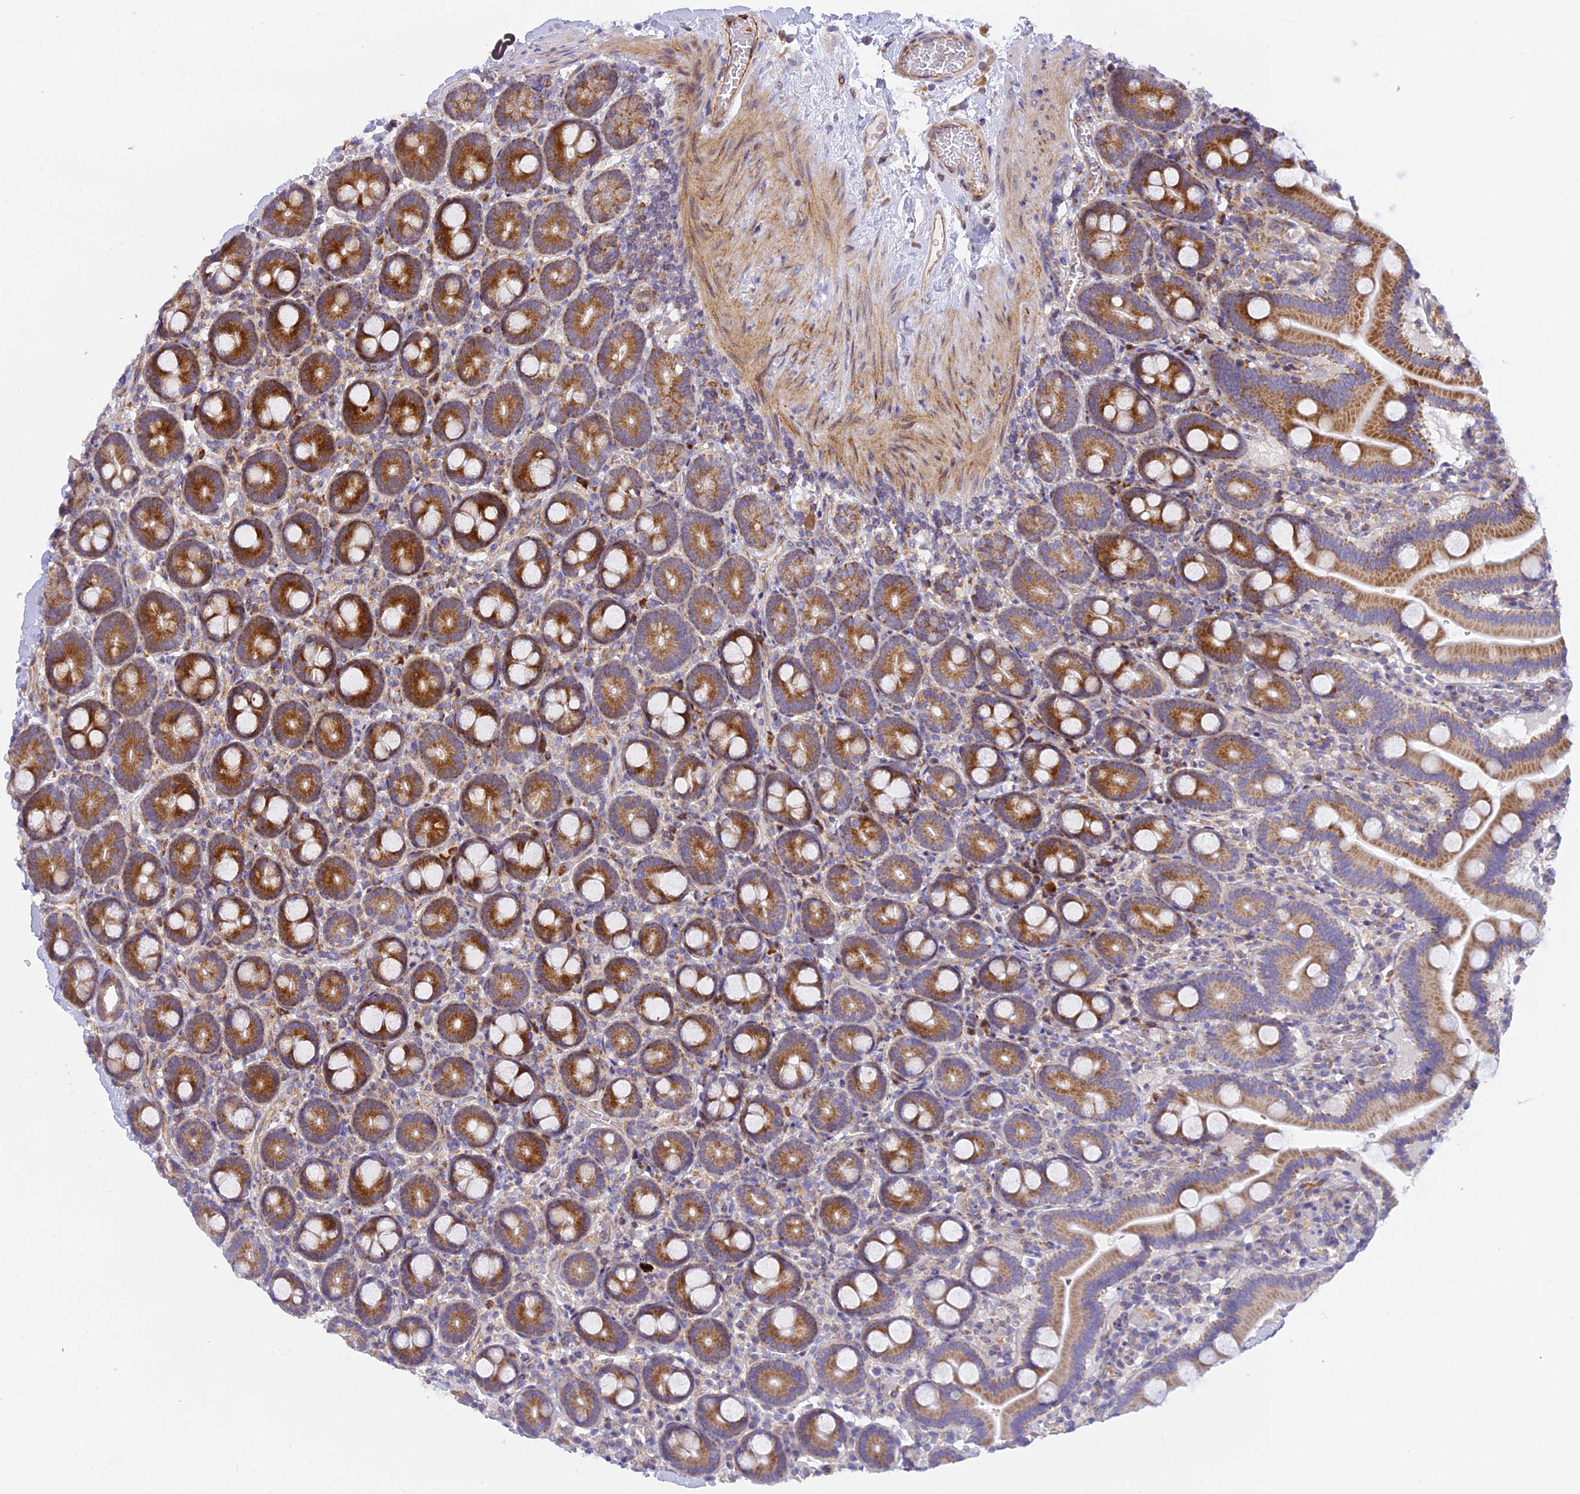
{"staining": {"intensity": "strong", "quantity": ">75%", "location": "cytoplasmic/membranous"}, "tissue": "duodenum", "cell_type": "Glandular cells", "image_type": "normal", "snomed": [{"axis": "morphology", "description": "Normal tissue, NOS"}, {"axis": "topography", "description": "Duodenum"}], "caption": "IHC image of benign duodenum stained for a protein (brown), which reveals high levels of strong cytoplasmic/membranous positivity in about >75% of glandular cells.", "gene": "CLCN7", "patient": {"sex": "male", "age": 55}}